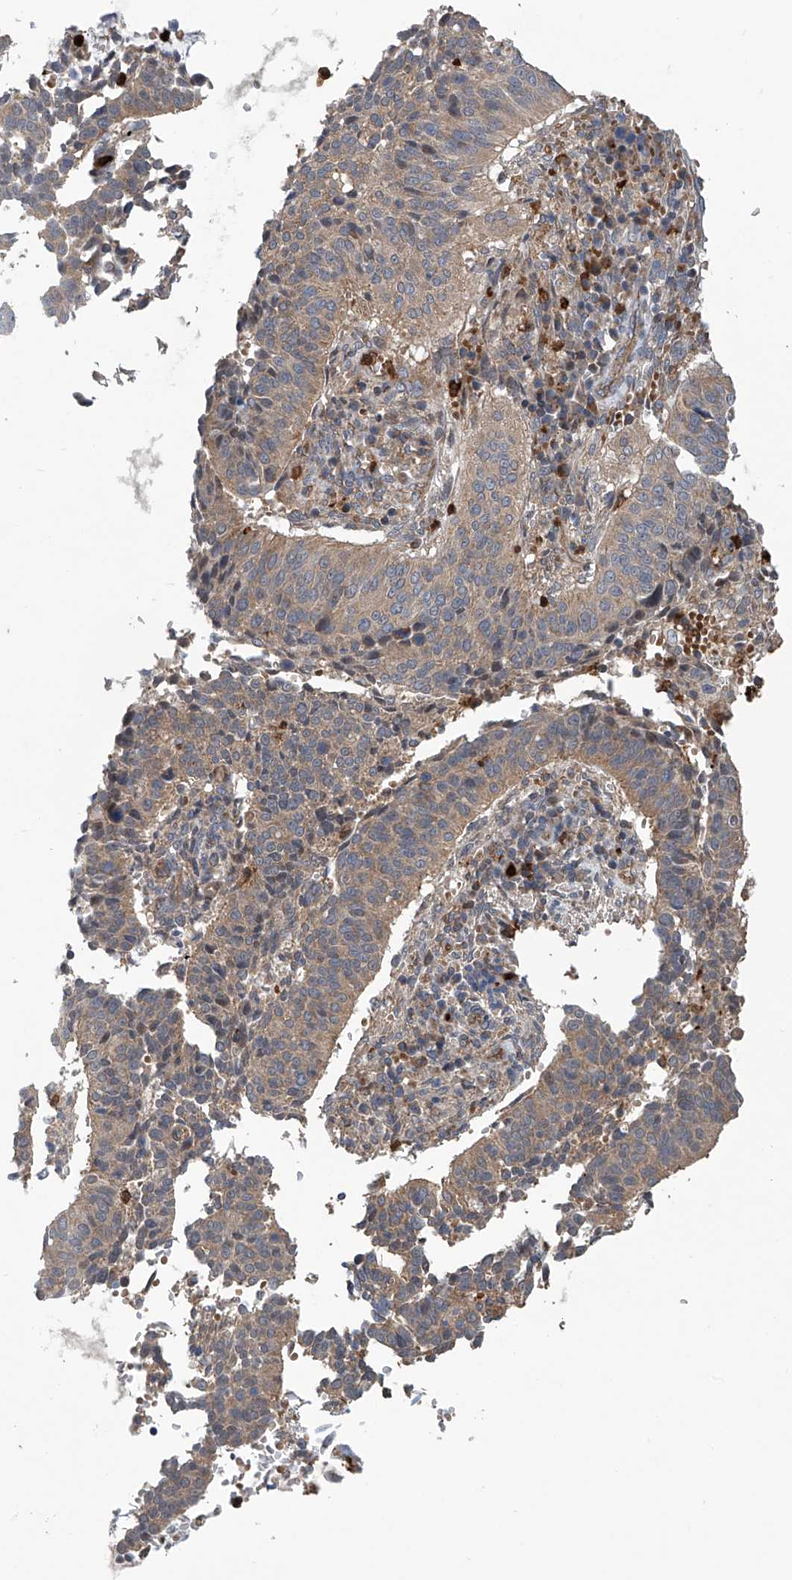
{"staining": {"intensity": "weak", "quantity": ">75%", "location": "cytoplasmic/membranous"}, "tissue": "cervical cancer", "cell_type": "Tumor cells", "image_type": "cancer", "snomed": [{"axis": "morphology", "description": "Normal tissue, NOS"}, {"axis": "morphology", "description": "Squamous cell carcinoma, NOS"}, {"axis": "topography", "description": "Cervix"}], "caption": "Immunohistochemical staining of human cervical cancer (squamous cell carcinoma) shows weak cytoplasmic/membranous protein expression in approximately >75% of tumor cells.", "gene": "EIF2D", "patient": {"sex": "female", "age": 39}}